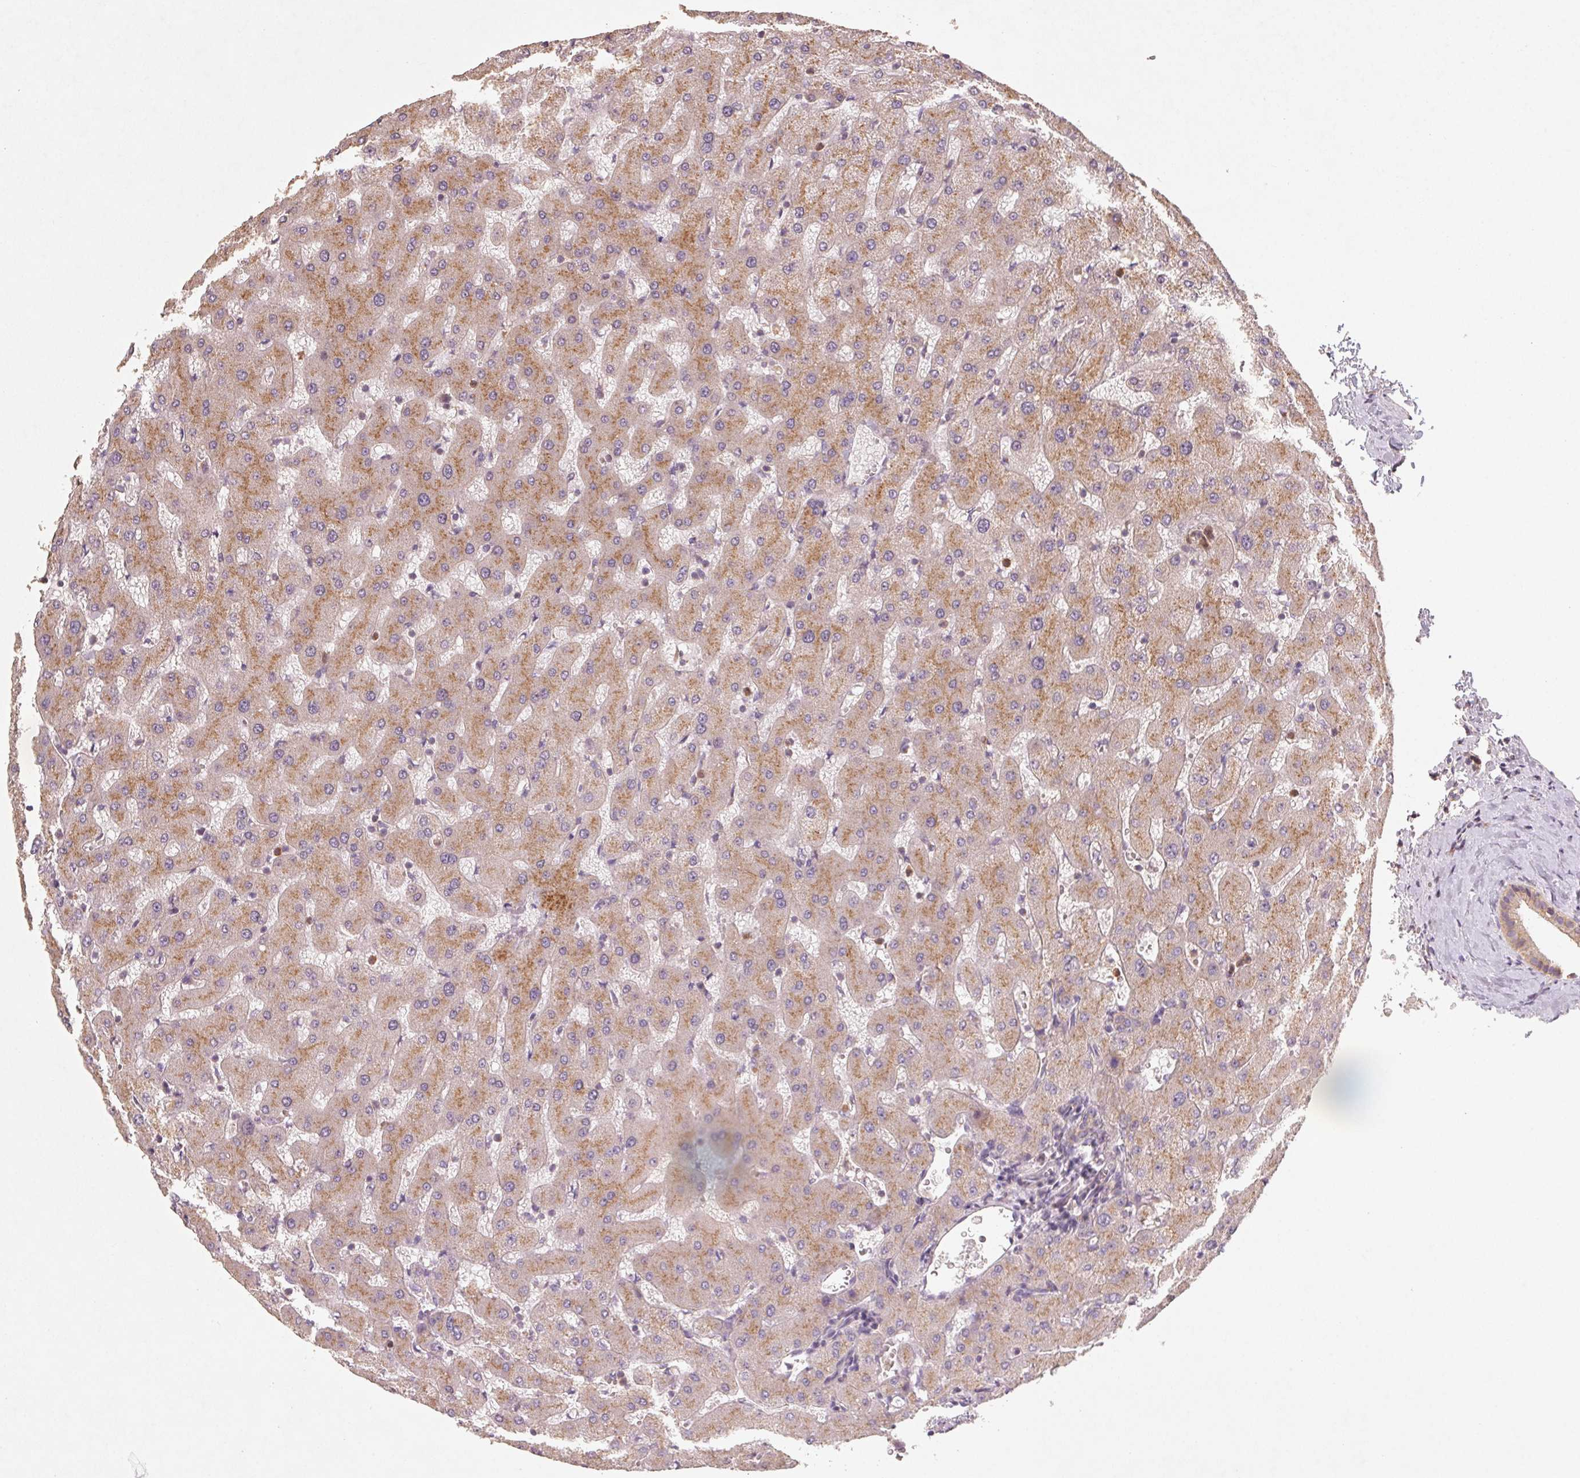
{"staining": {"intensity": "weak", "quantity": "<25%", "location": "cytoplasmic/membranous"}, "tissue": "liver", "cell_type": "Cholangiocytes", "image_type": "normal", "snomed": [{"axis": "morphology", "description": "Normal tissue, NOS"}, {"axis": "topography", "description": "Liver"}], "caption": "The immunohistochemistry photomicrograph has no significant positivity in cholangiocytes of liver. (DAB (3,3'-diaminobenzidine) immunohistochemistry (IHC) with hematoxylin counter stain).", "gene": "AP1S1", "patient": {"sex": "female", "age": 63}}